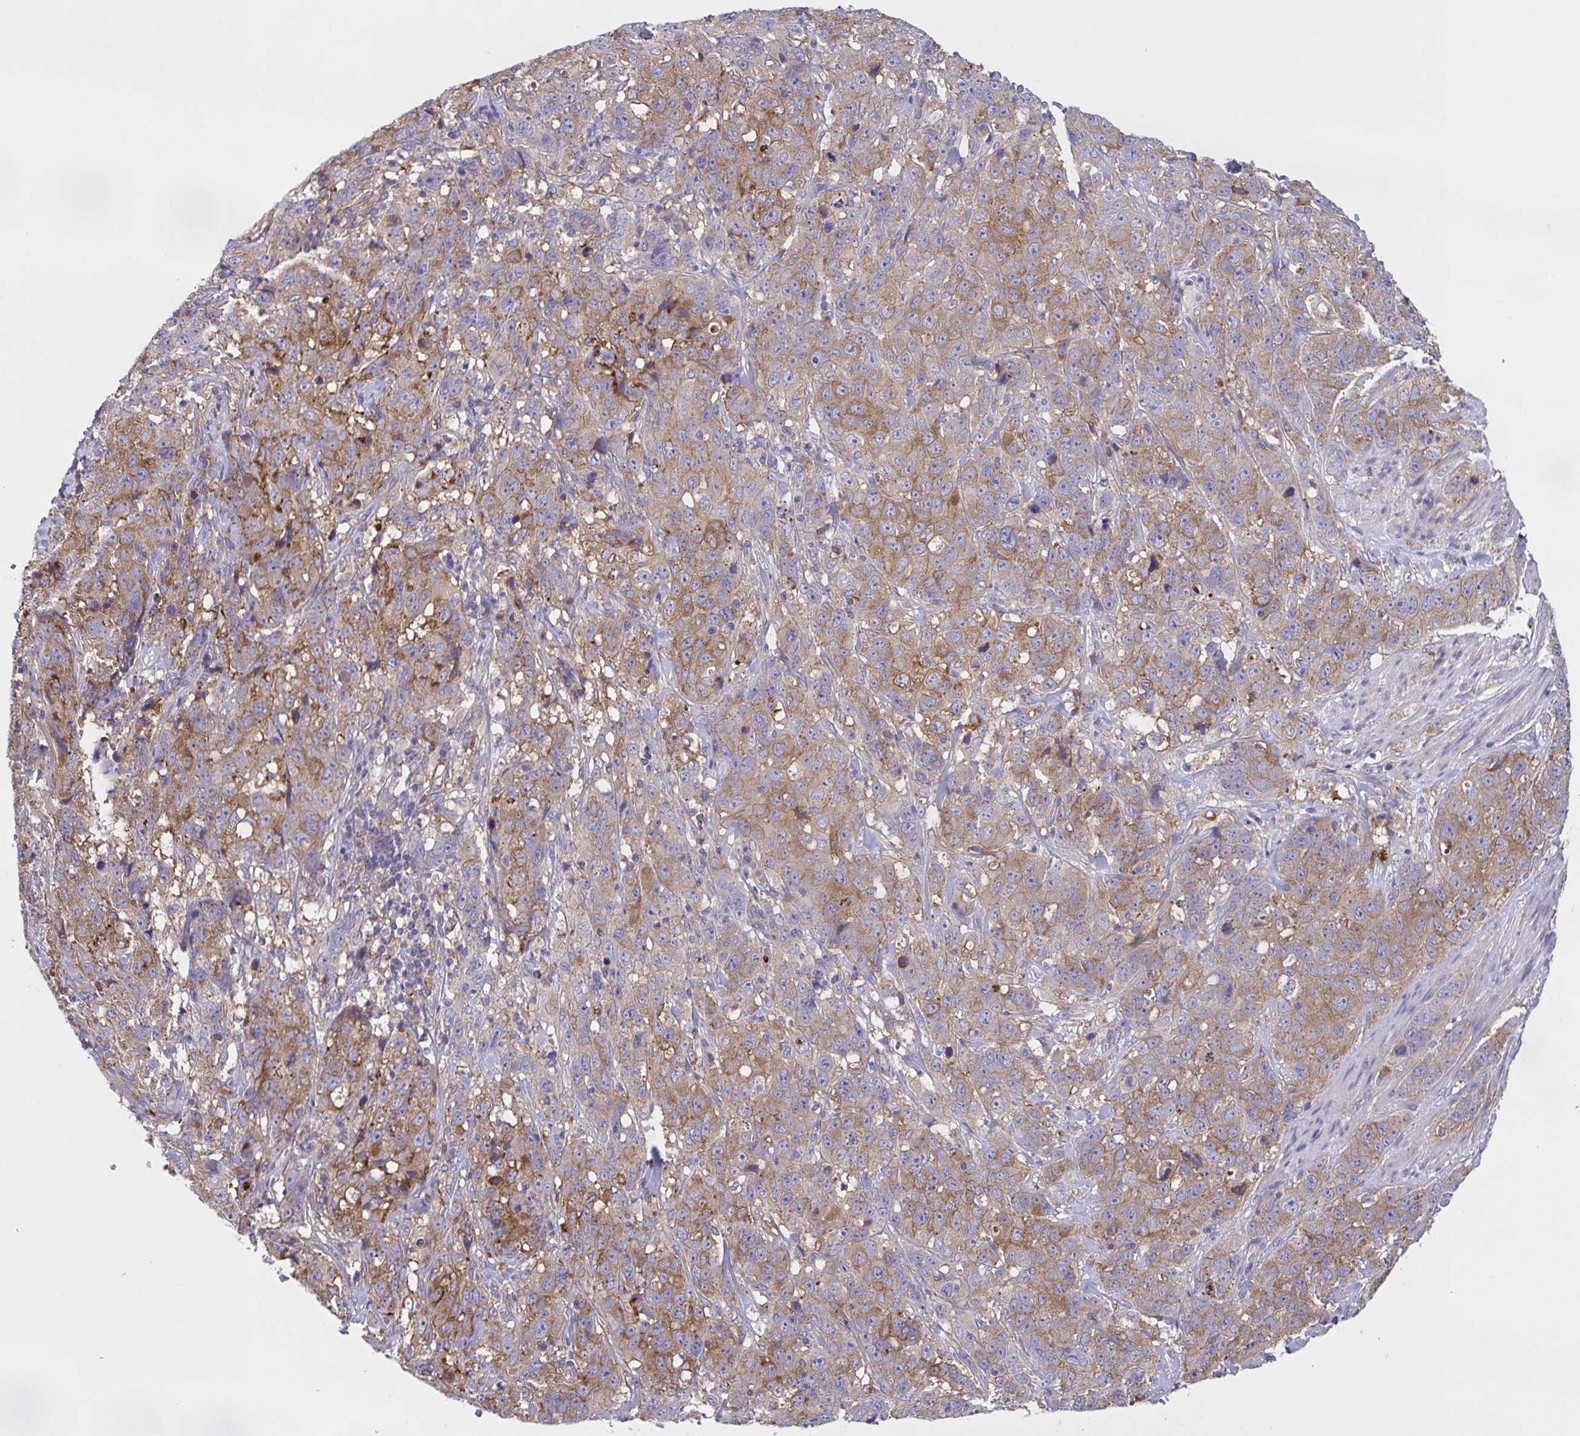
{"staining": {"intensity": "moderate", "quantity": ">75%", "location": "cytoplasmic/membranous"}, "tissue": "stomach cancer", "cell_type": "Tumor cells", "image_type": "cancer", "snomed": [{"axis": "morphology", "description": "Adenocarcinoma, NOS"}, {"axis": "topography", "description": "Stomach"}], "caption": "A high-resolution photomicrograph shows immunohistochemistry (IHC) staining of stomach cancer (adenocarcinoma), which displays moderate cytoplasmic/membranous expression in approximately >75% of tumor cells. (IHC, brightfield microscopy, high magnification).", "gene": "OR51M1", "patient": {"sex": "male", "age": 48}}